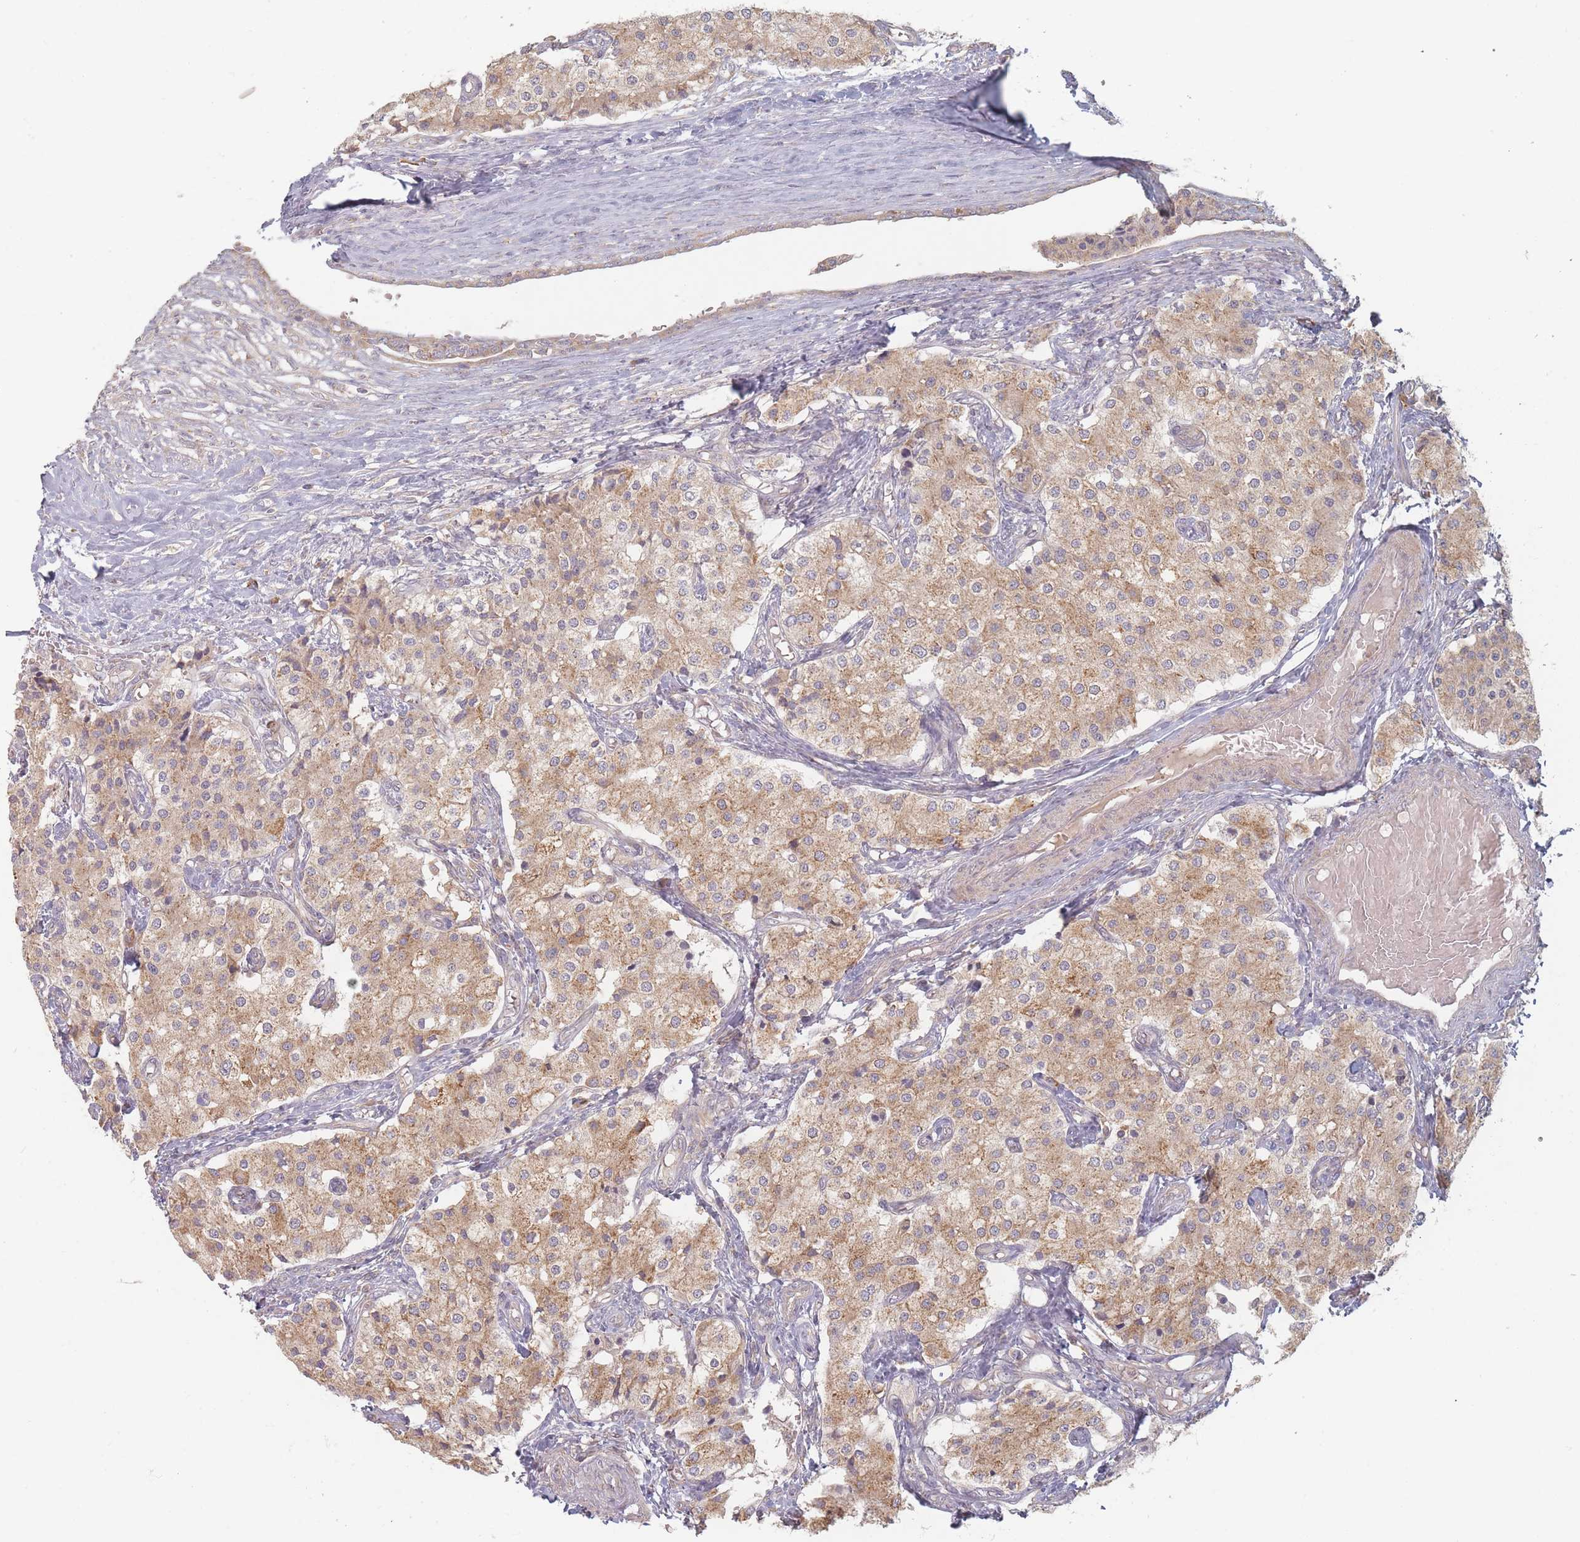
{"staining": {"intensity": "moderate", "quantity": ">75%", "location": "cytoplasmic/membranous"}, "tissue": "carcinoid", "cell_type": "Tumor cells", "image_type": "cancer", "snomed": [{"axis": "morphology", "description": "Carcinoid, malignant, NOS"}, {"axis": "topography", "description": "Colon"}], "caption": "Human carcinoid stained for a protein (brown) demonstrates moderate cytoplasmic/membranous positive expression in about >75% of tumor cells.", "gene": "SLC35F3", "patient": {"sex": "female", "age": 52}}